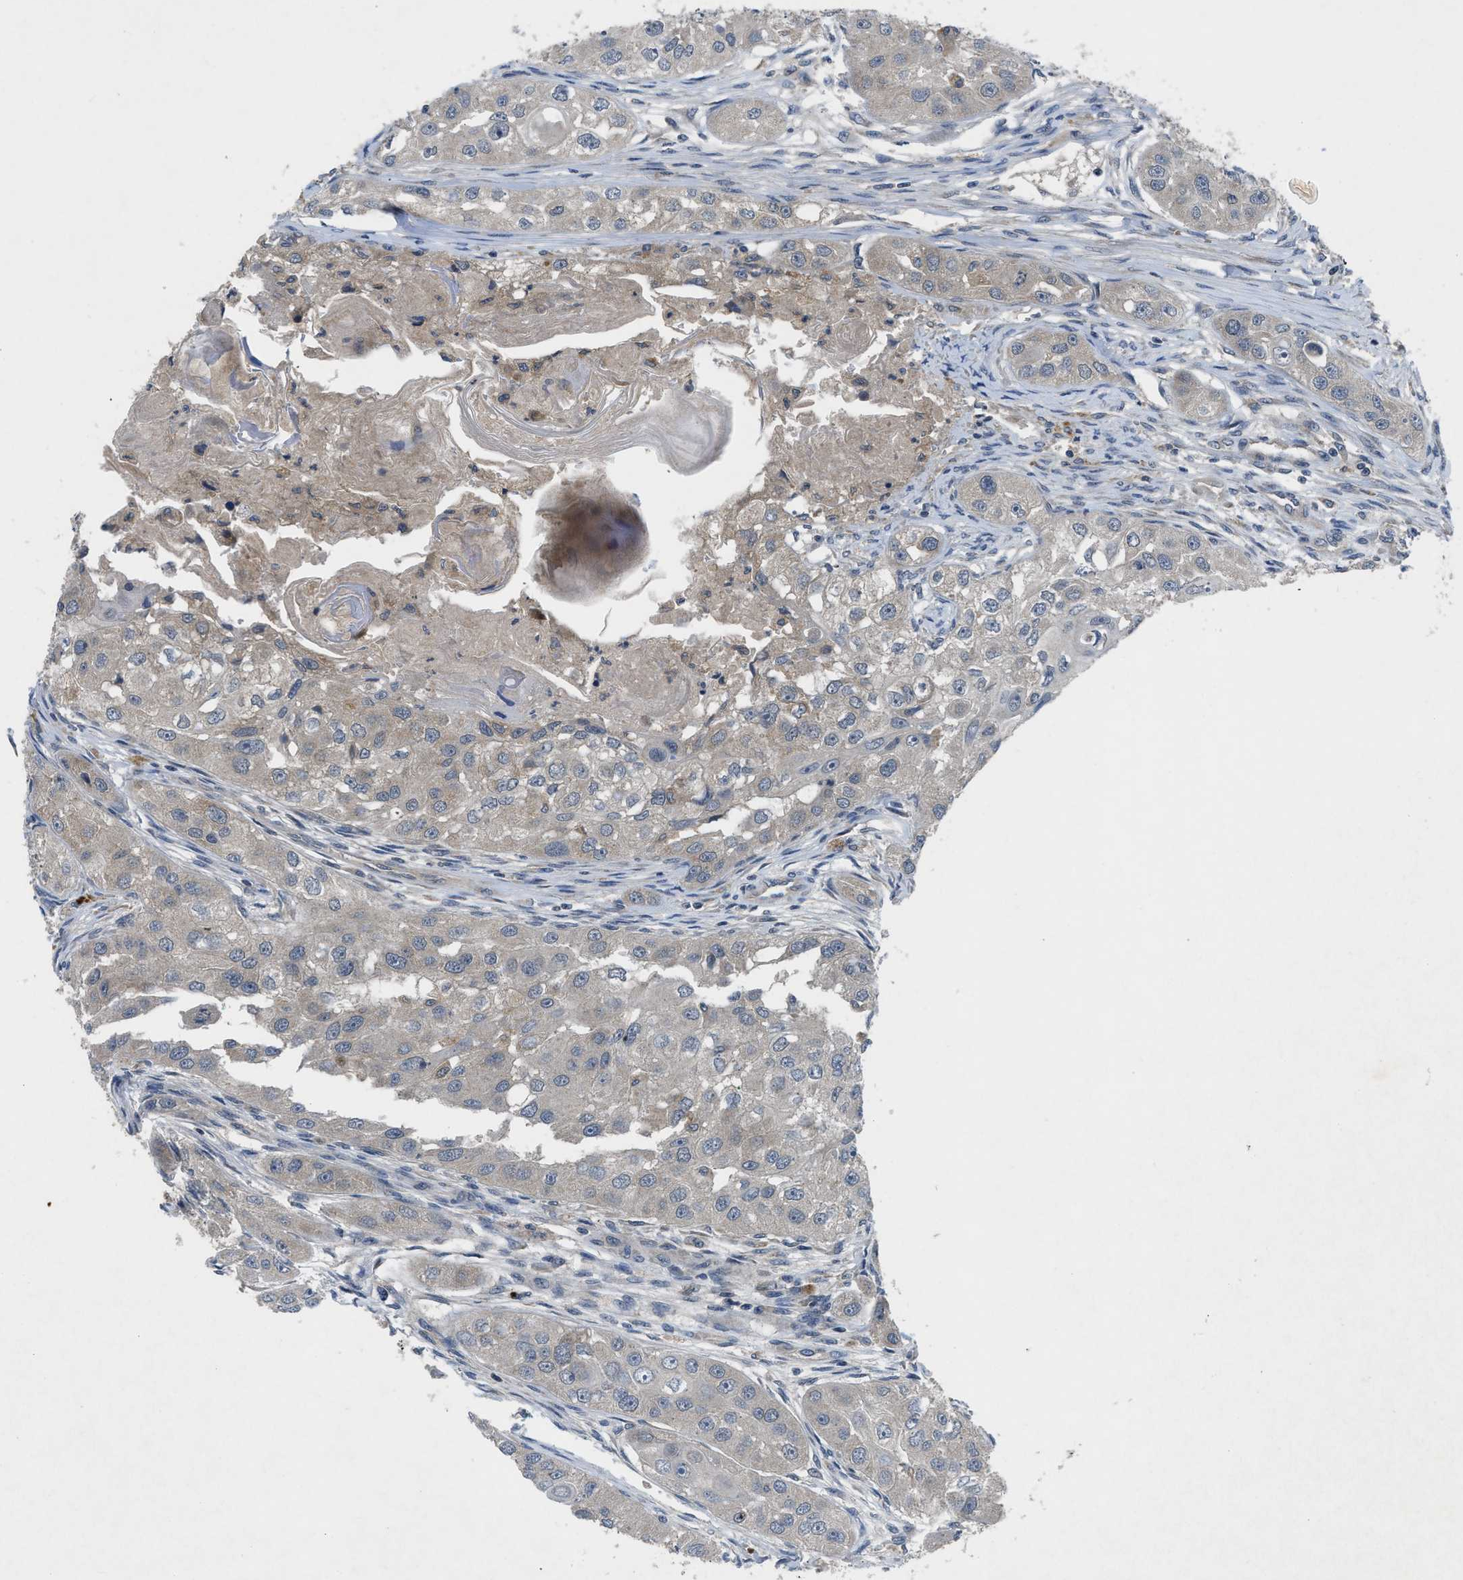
{"staining": {"intensity": "weak", "quantity": ">75%", "location": "cytoplasmic/membranous"}, "tissue": "head and neck cancer", "cell_type": "Tumor cells", "image_type": "cancer", "snomed": [{"axis": "morphology", "description": "Normal tissue, NOS"}, {"axis": "morphology", "description": "Squamous cell carcinoma, NOS"}, {"axis": "topography", "description": "Skeletal muscle"}, {"axis": "topography", "description": "Head-Neck"}], "caption": "Approximately >75% of tumor cells in human head and neck cancer reveal weak cytoplasmic/membranous protein expression as visualized by brown immunohistochemical staining.", "gene": "PDE7A", "patient": {"sex": "male", "age": 51}}